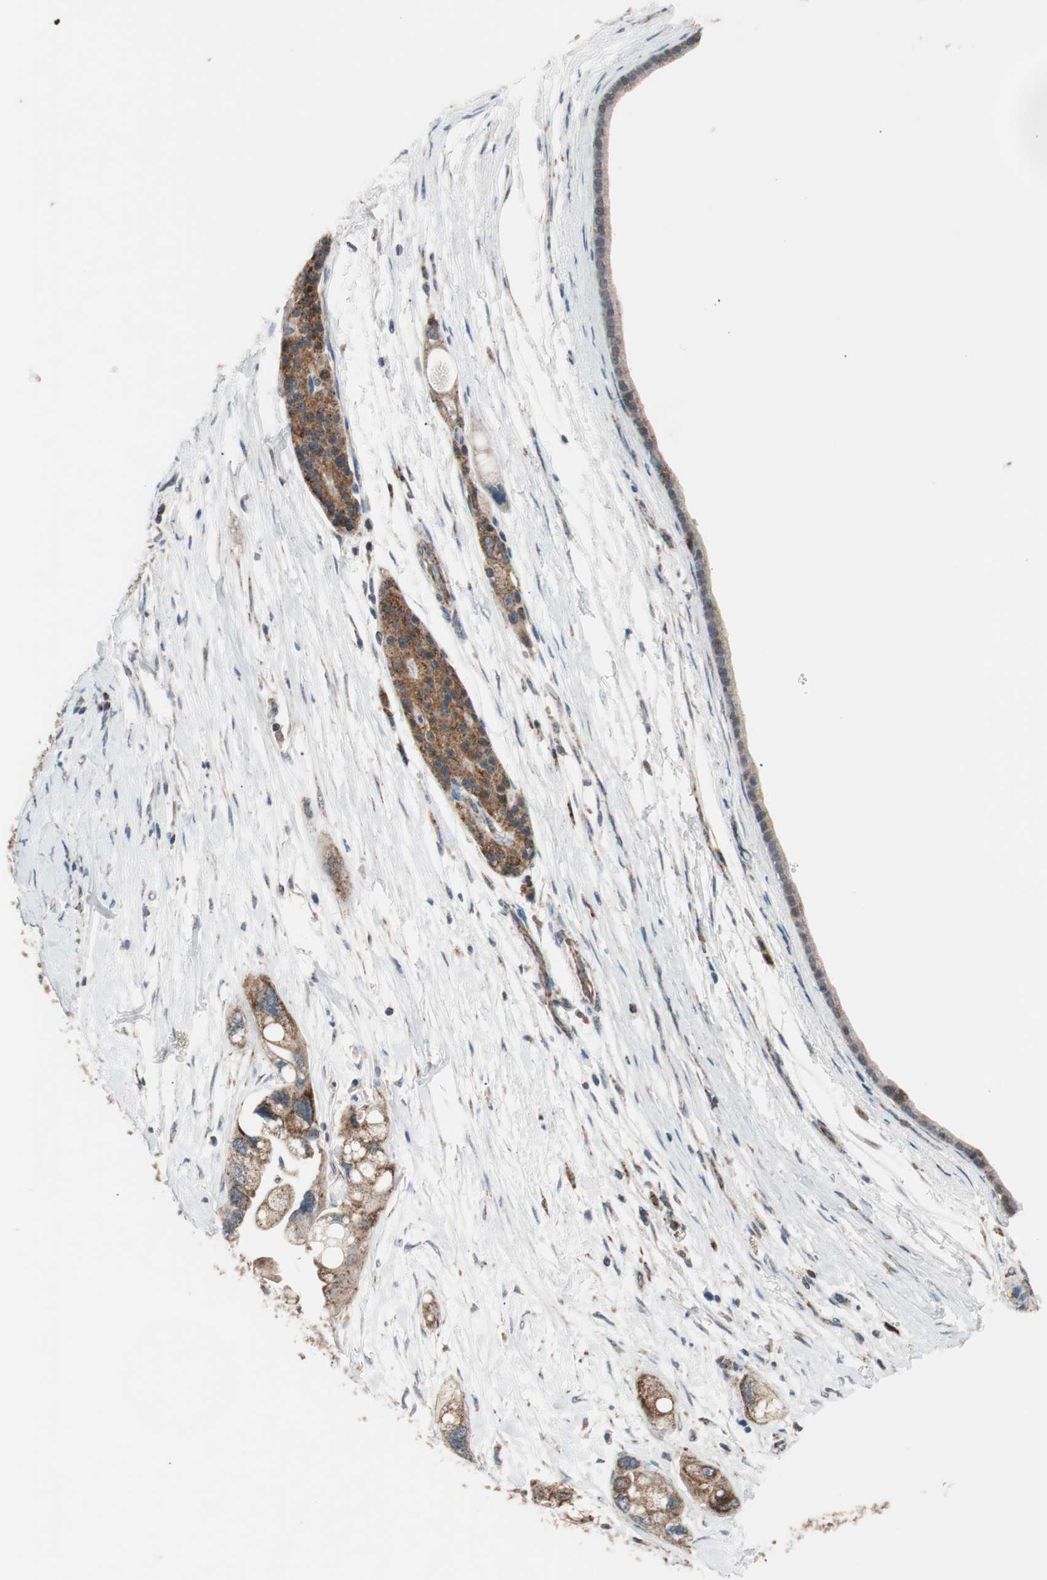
{"staining": {"intensity": "moderate", "quantity": ">75%", "location": "cytoplasmic/membranous"}, "tissue": "pancreatic cancer", "cell_type": "Tumor cells", "image_type": "cancer", "snomed": [{"axis": "morphology", "description": "Adenocarcinoma, NOS"}, {"axis": "topography", "description": "Pancreas"}], "caption": "This is a histology image of immunohistochemistry staining of pancreatic cancer (adenocarcinoma), which shows moderate staining in the cytoplasmic/membranous of tumor cells.", "gene": "PITRM1", "patient": {"sex": "female", "age": 77}}